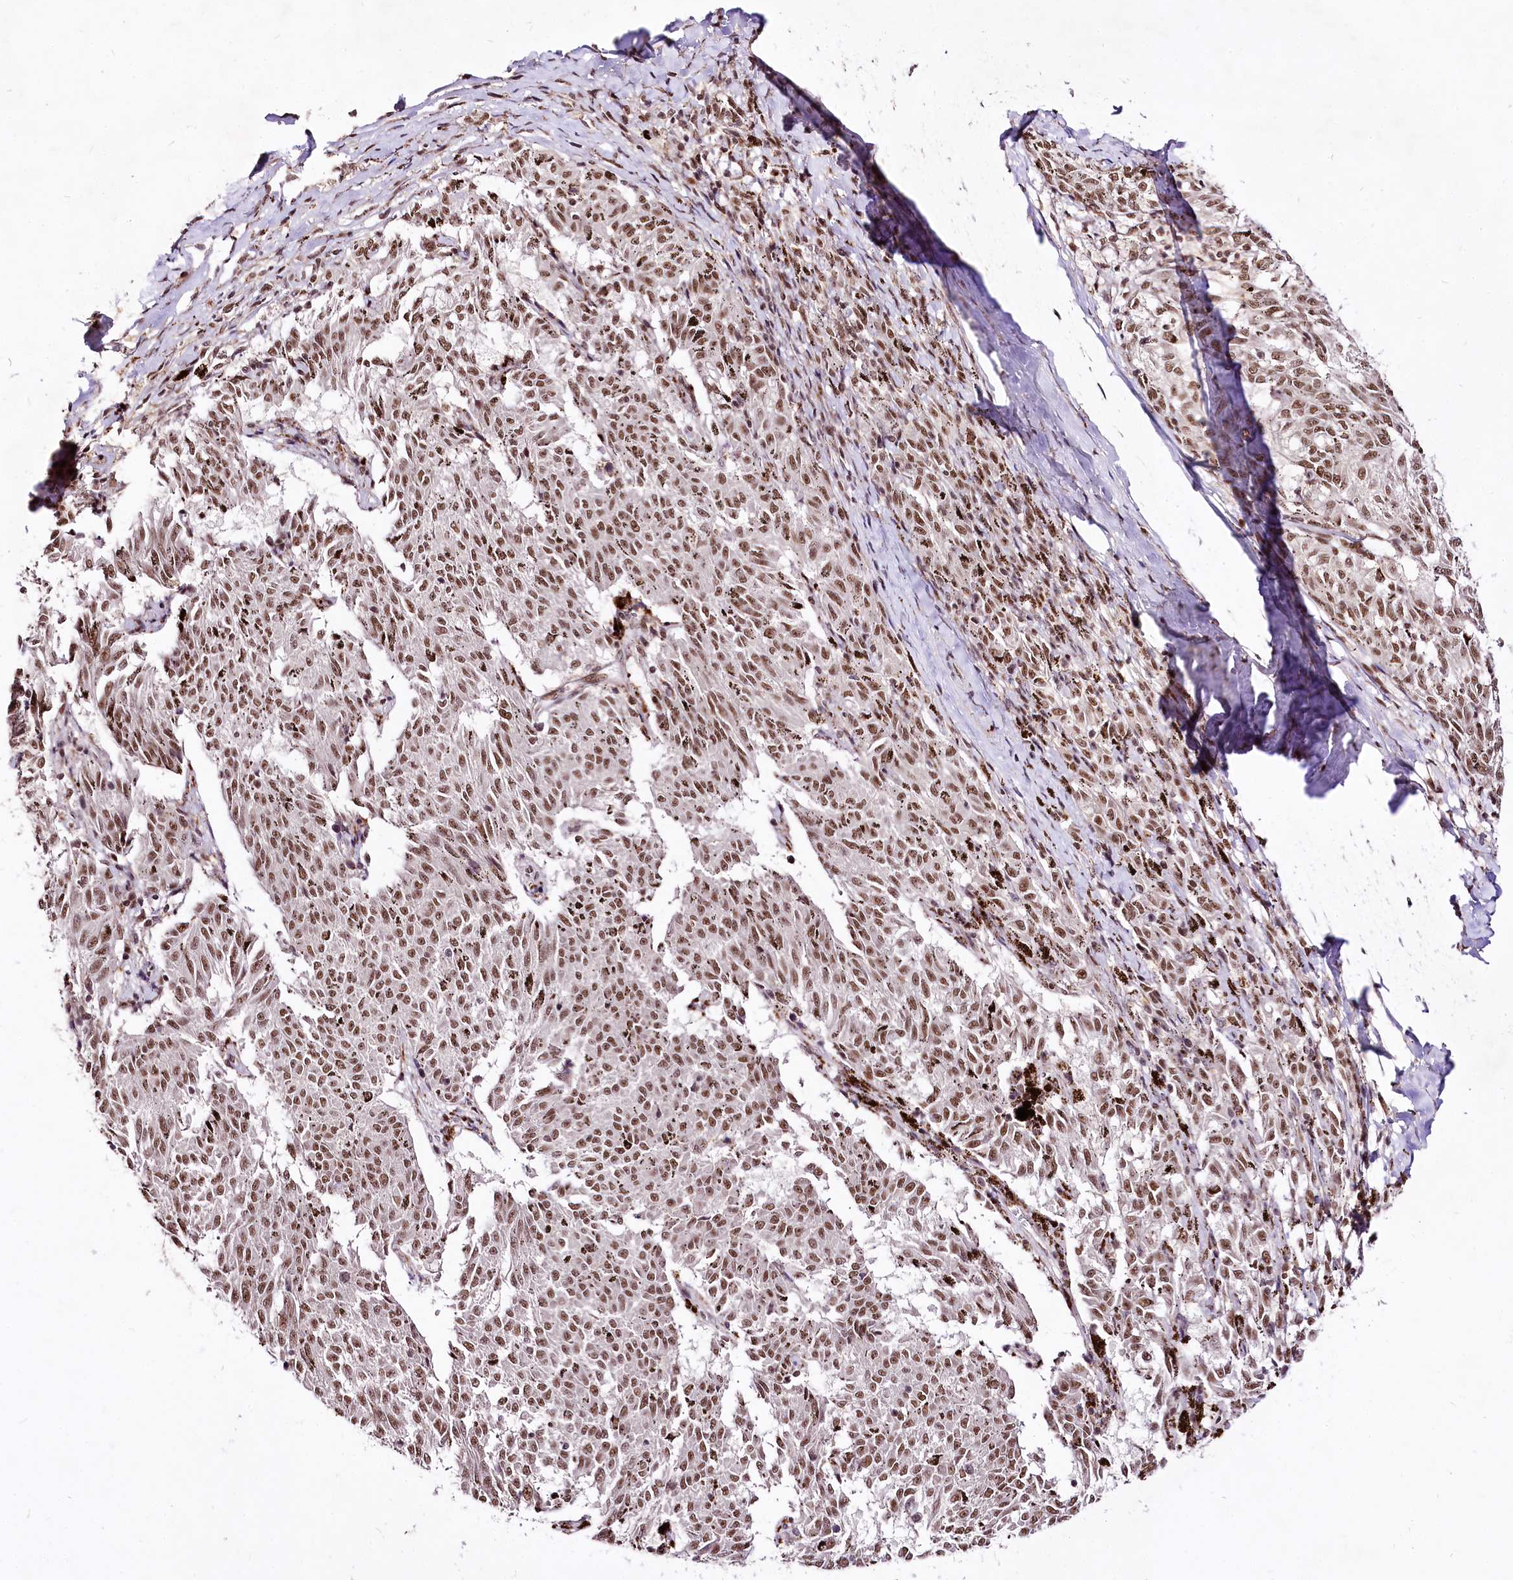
{"staining": {"intensity": "moderate", "quantity": ">75%", "location": "nuclear"}, "tissue": "melanoma", "cell_type": "Tumor cells", "image_type": "cancer", "snomed": [{"axis": "morphology", "description": "Malignant melanoma, NOS"}, {"axis": "topography", "description": "Skin"}], "caption": "Brown immunohistochemical staining in malignant melanoma shows moderate nuclear expression in approximately >75% of tumor cells. (brown staining indicates protein expression, while blue staining denotes nuclei).", "gene": "POLA2", "patient": {"sex": "female", "age": 72}}